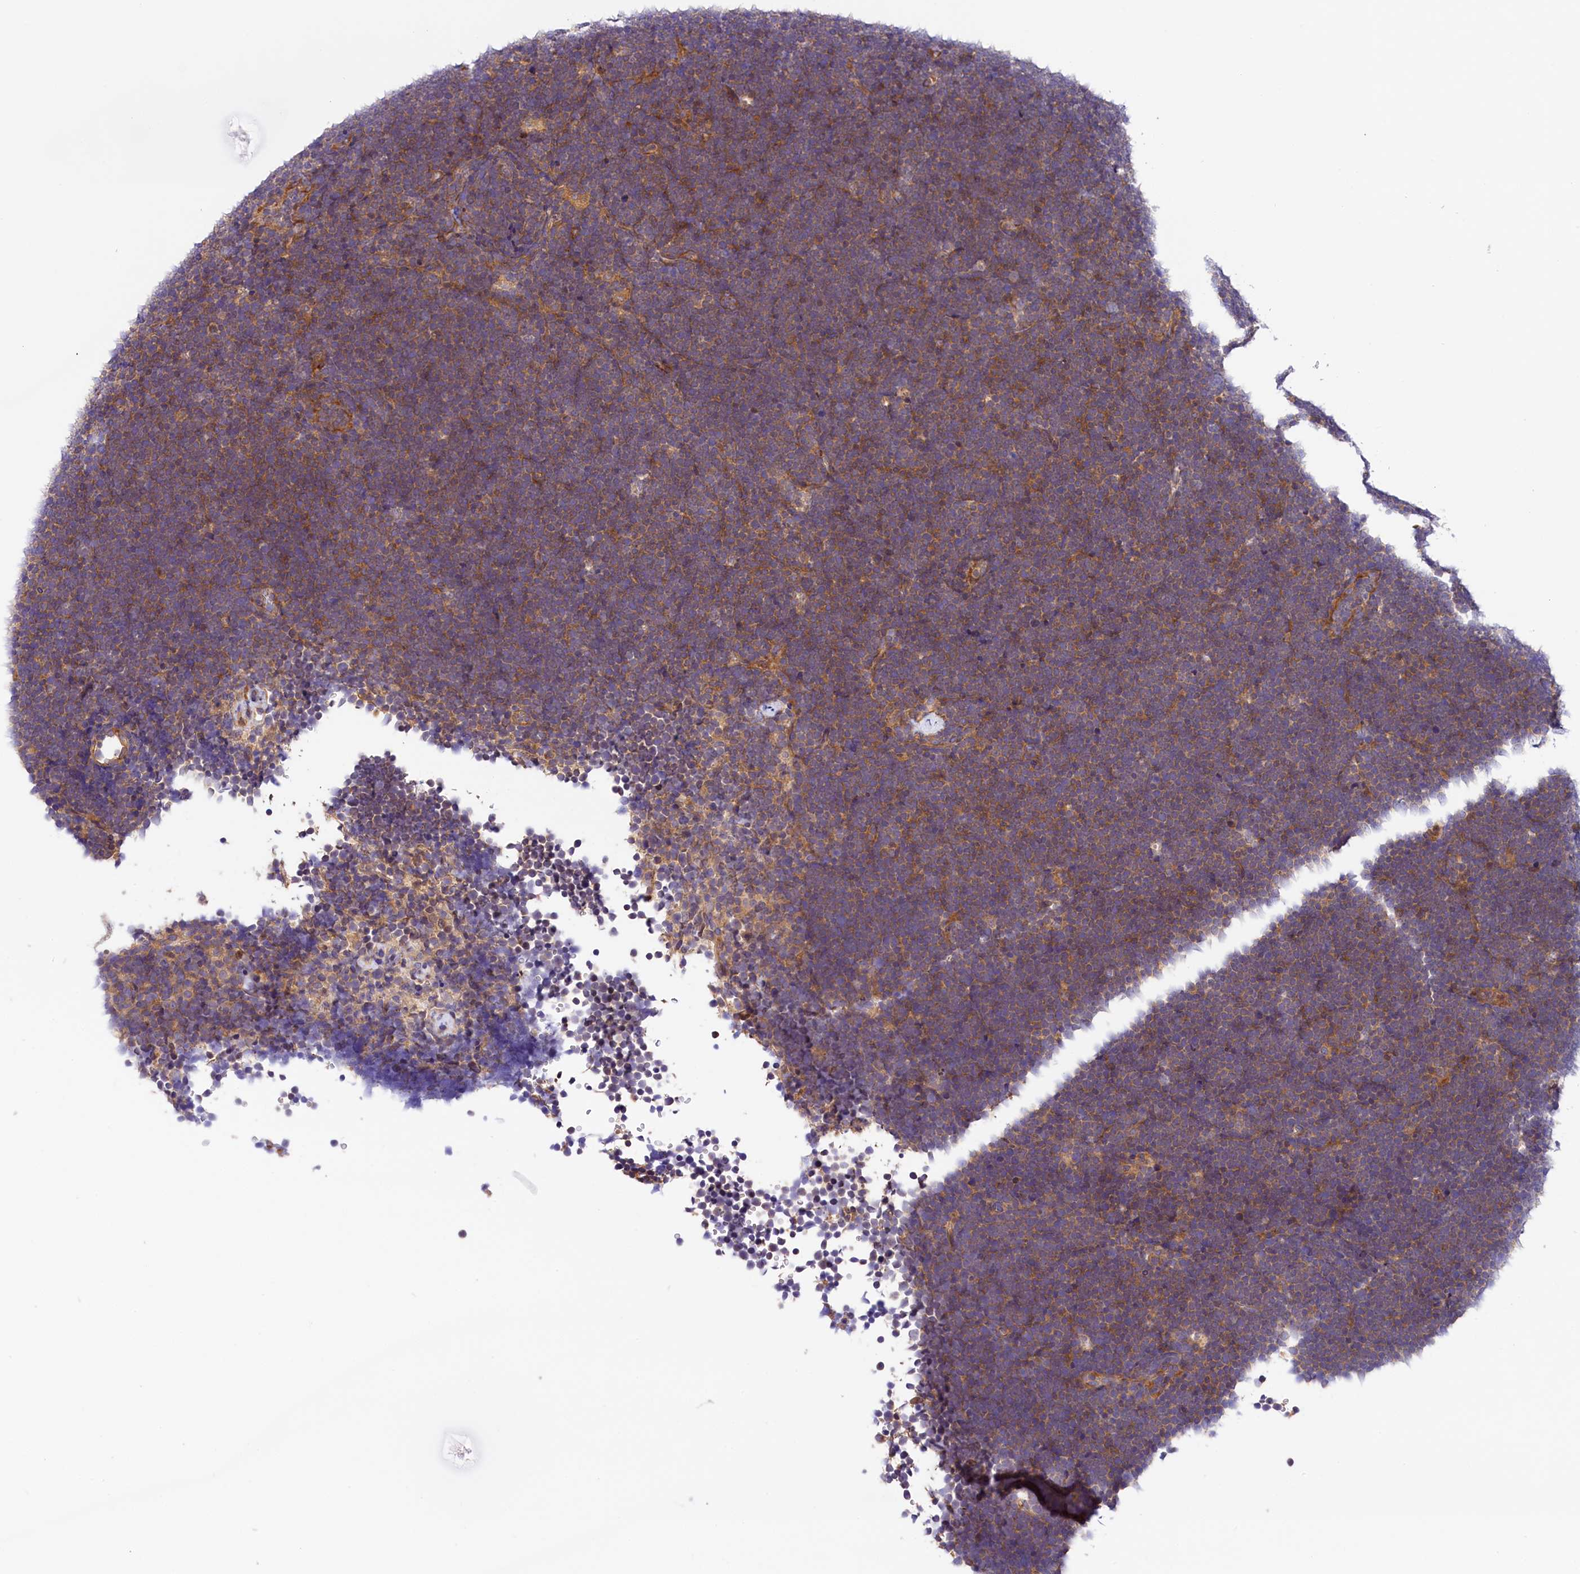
{"staining": {"intensity": "weak", "quantity": "<25%", "location": "cytoplasmic/membranous"}, "tissue": "lymphoma", "cell_type": "Tumor cells", "image_type": "cancer", "snomed": [{"axis": "morphology", "description": "Malignant lymphoma, non-Hodgkin's type, High grade"}, {"axis": "topography", "description": "Lymph node"}], "caption": "This is a image of IHC staining of lymphoma, which shows no staining in tumor cells.", "gene": "ARMC6", "patient": {"sex": "male", "age": 13}}